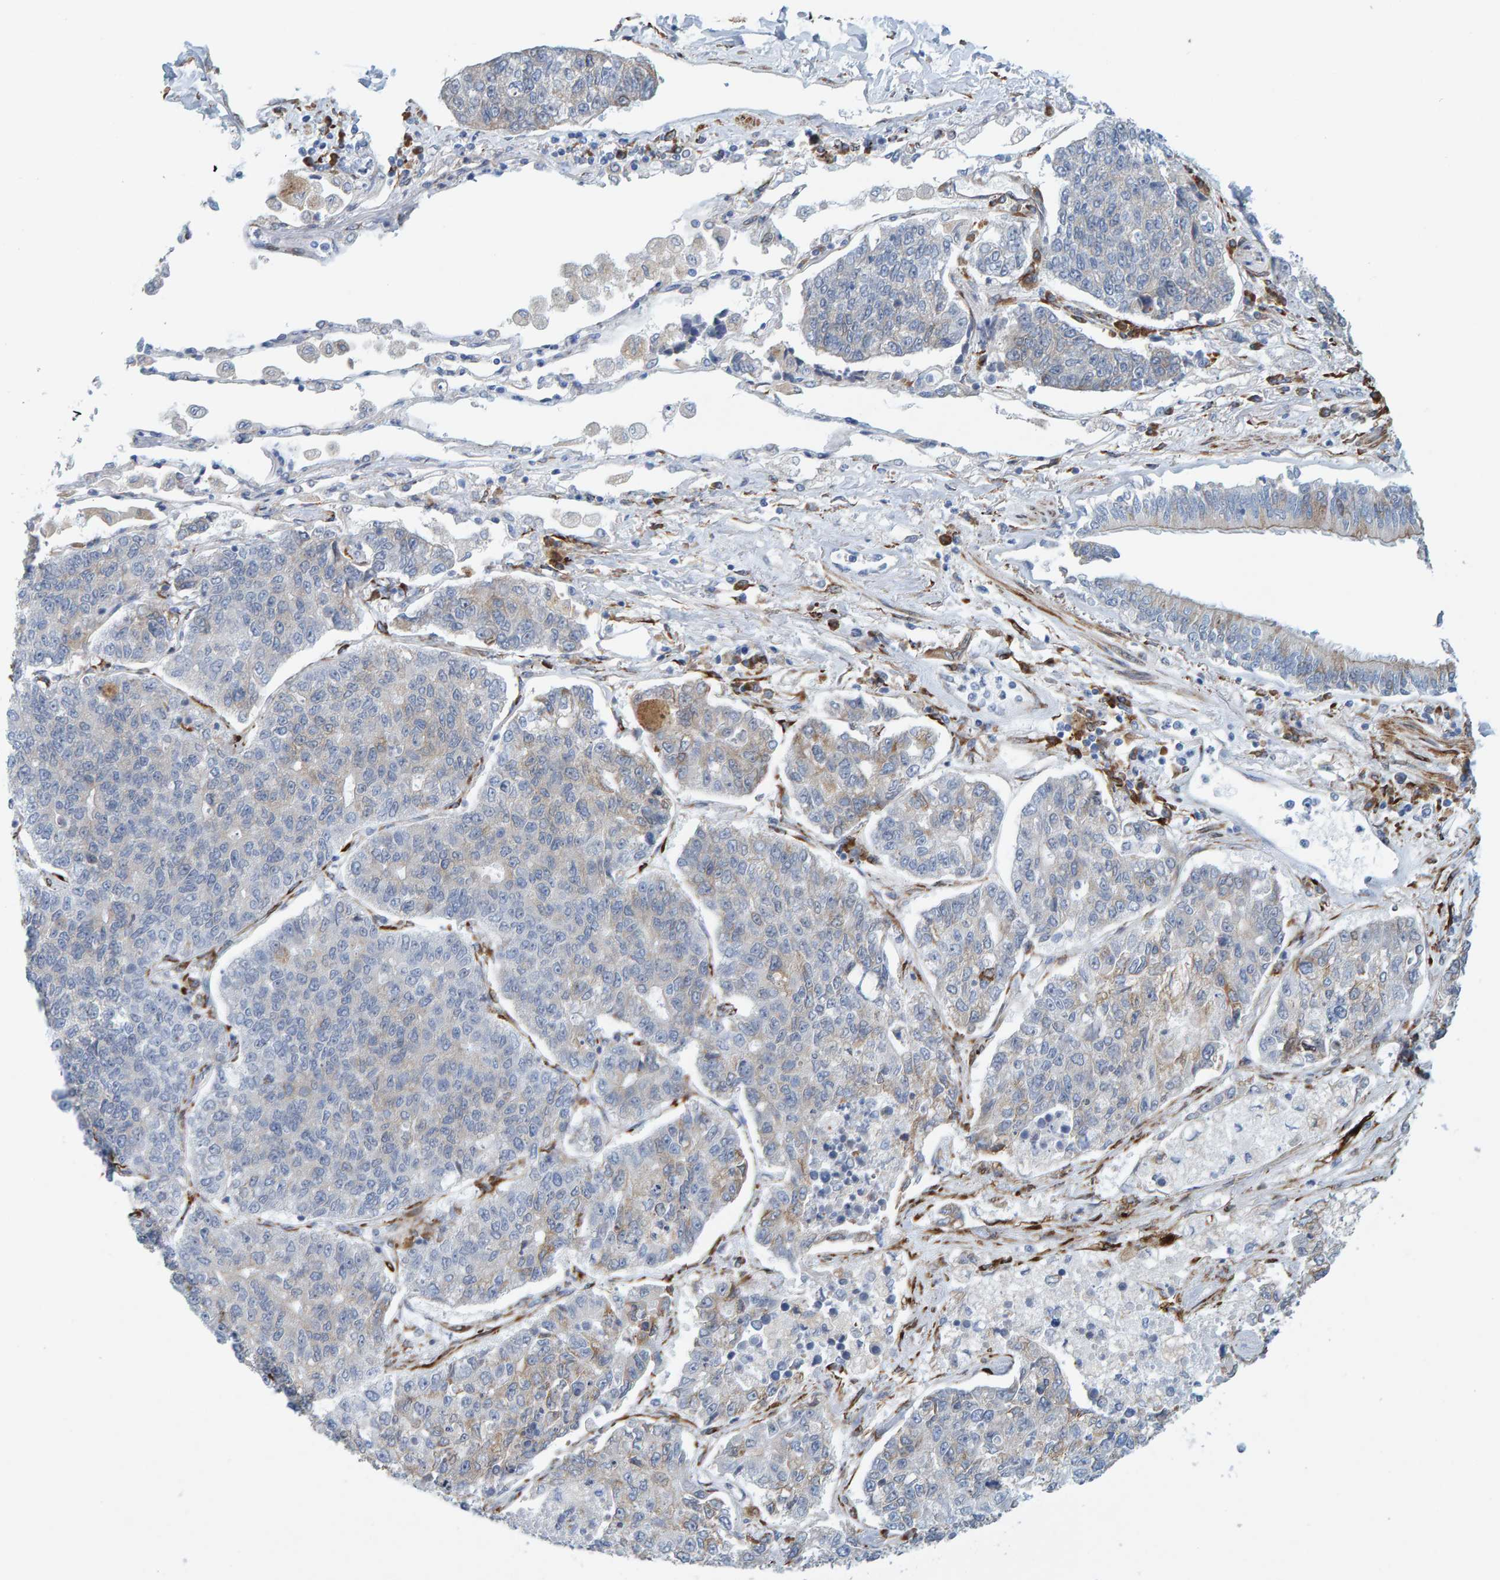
{"staining": {"intensity": "weak", "quantity": "<25%", "location": "cytoplasmic/membranous"}, "tissue": "lung cancer", "cell_type": "Tumor cells", "image_type": "cancer", "snomed": [{"axis": "morphology", "description": "Adenocarcinoma, NOS"}, {"axis": "topography", "description": "Lung"}], "caption": "Lung cancer (adenocarcinoma) was stained to show a protein in brown. There is no significant expression in tumor cells. (Brightfield microscopy of DAB (3,3'-diaminobenzidine) immunohistochemistry (IHC) at high magnification).", "gene": "MMP16", "patient": {"sex": "male", "age": 49}}